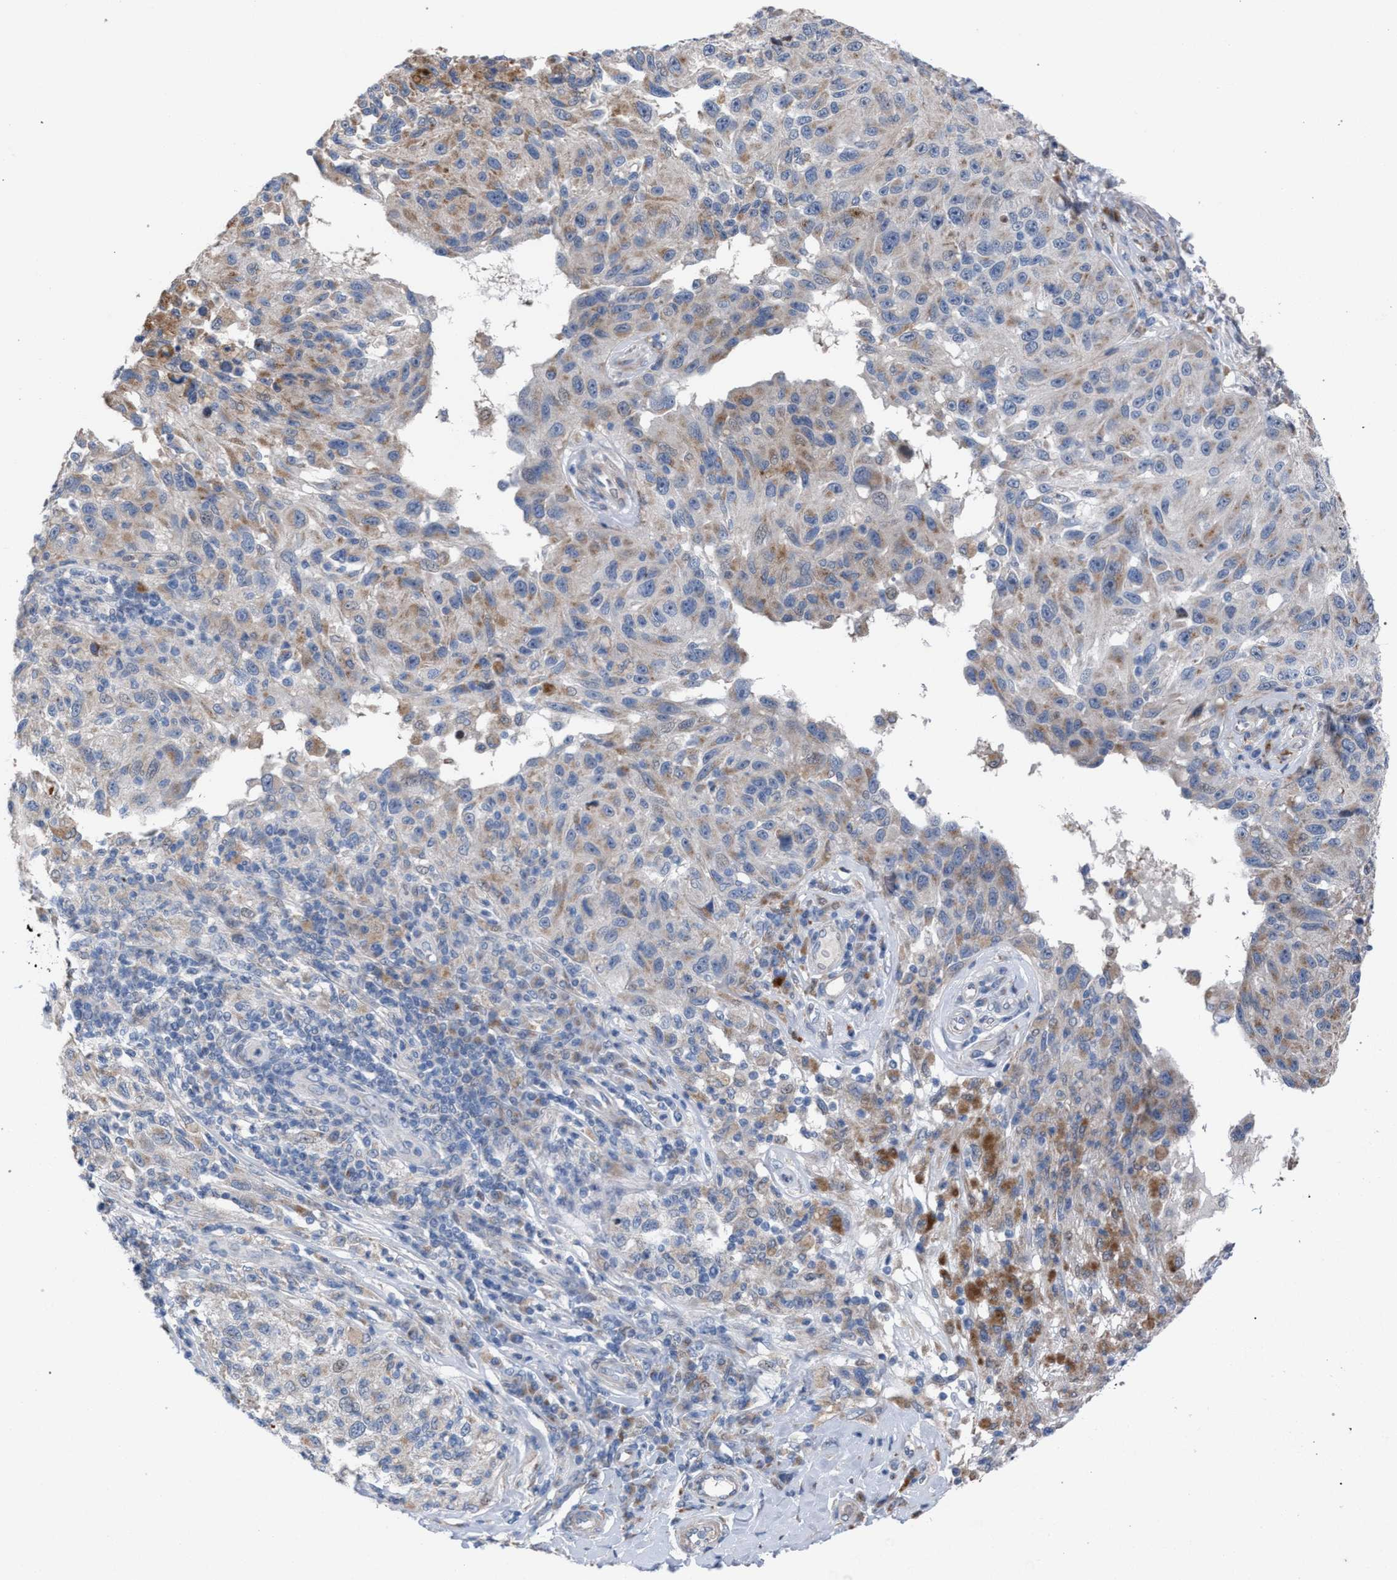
{"staining": {"intensity": "weak", "quantity": "25%-75%", "location": "cytoplasmic/membranous"}, "tissue": "melanoma", "cell_type": "Tumor cells", "image_type": "cancer", "snomed": [{"axis": "morphology", "description": "Malignant melanoma, NOS"}, {"axis": "topography", "description": "Skin"}], "caption": "This image demonstrates melanoma stained with immunohistochemistry (IHC) to label a protein in brown. The cytoplasmic/membranous of tumor cells show weak positivity for the protein. Nuclei are counter-stained blue.", "gene": "RNF135", "patient": {"sex": "female", "age": 73}}